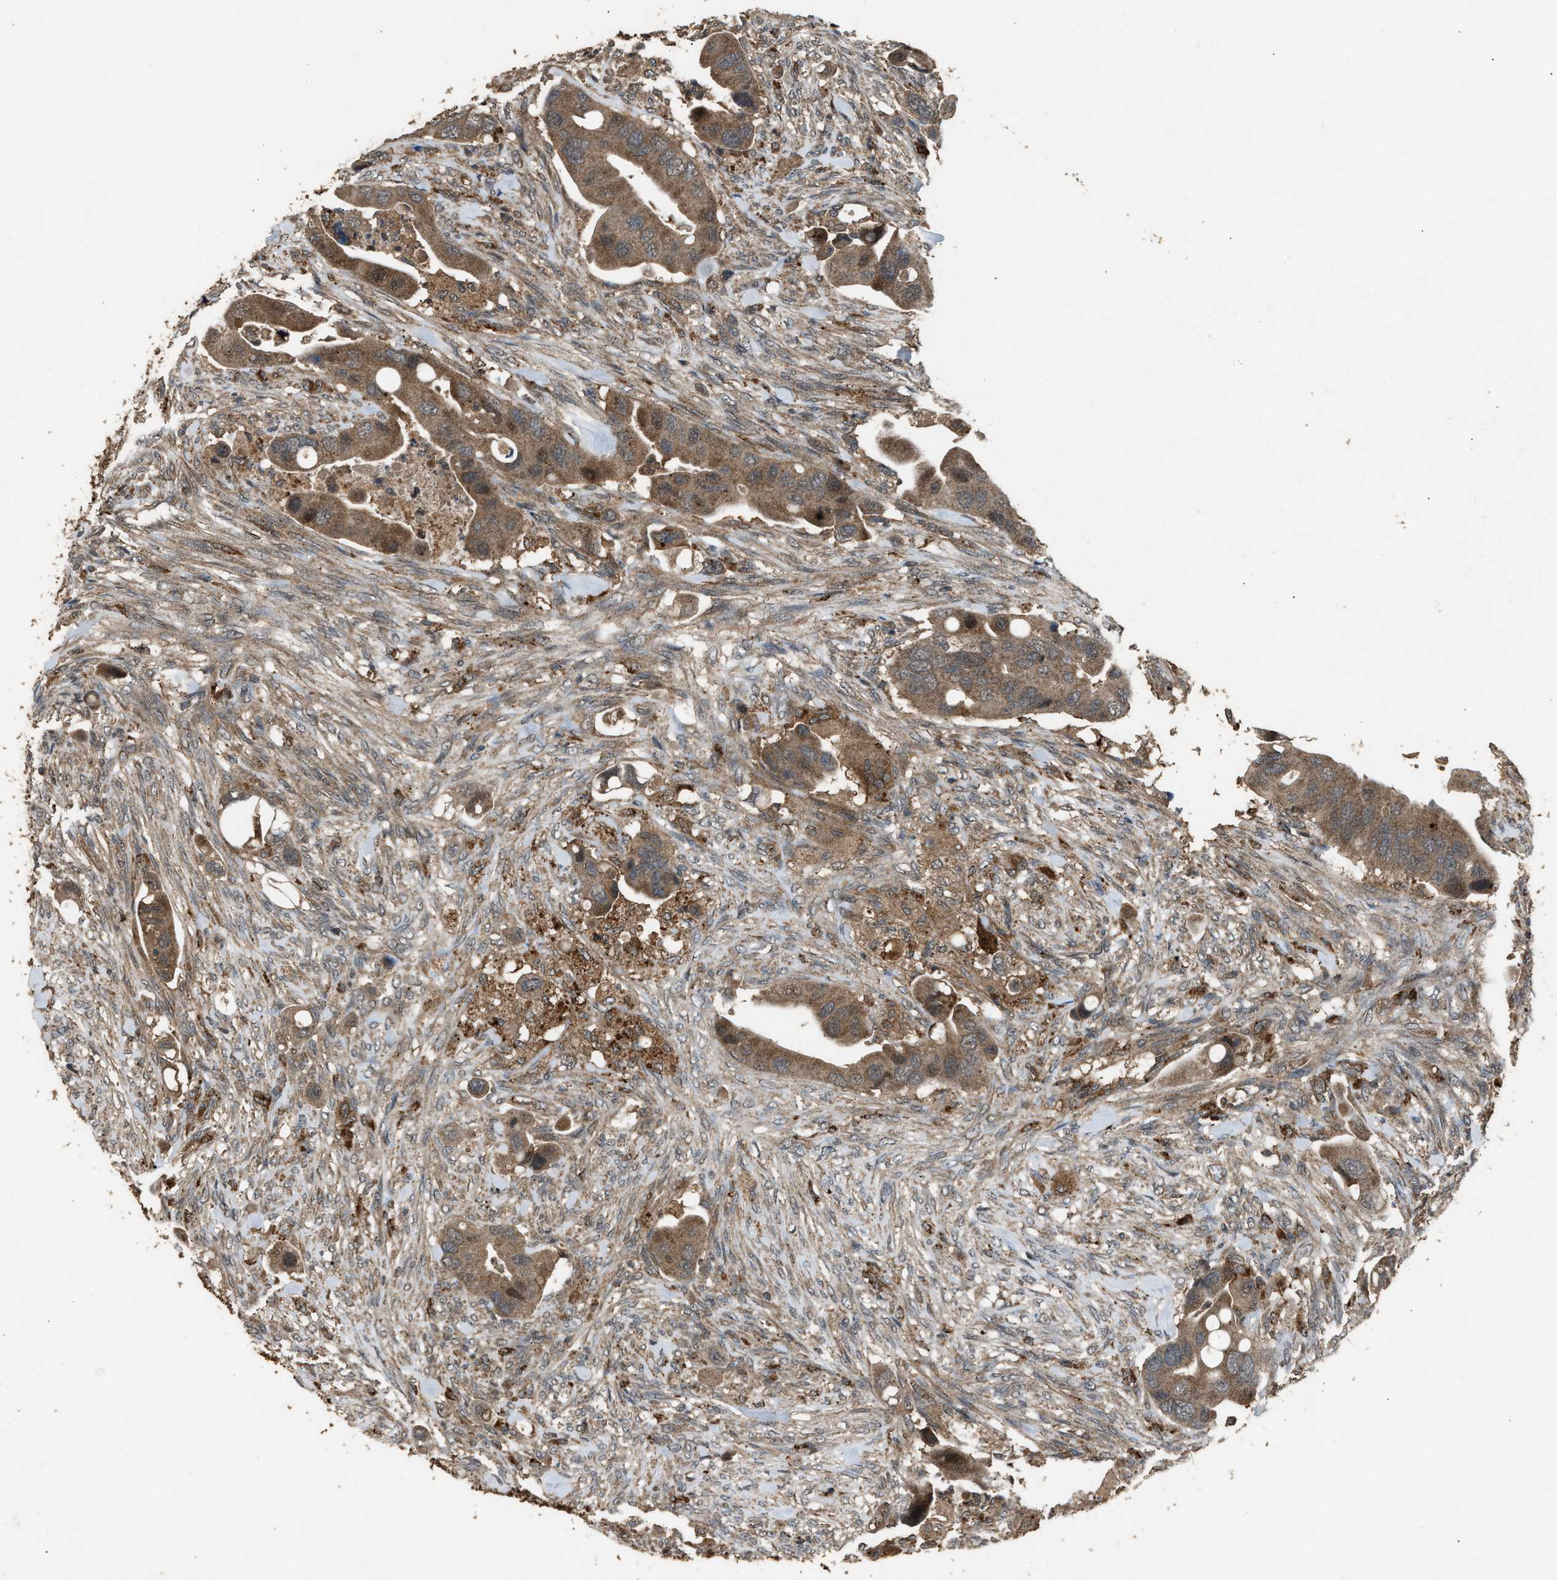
{"staining": {"intensity": "moderate", "quantity": ">75%", "location": "cytoplasmic/membranous"}, "tissue": "colorectal cancer", "cell_type": "Tumor cells", "image_type": "cancer", "snomed": [{"axis": "morphology", "description": "Adenocarcinoma, NOS"}, {"axis": "topography", "description": "Rectum"}], "caption": "Adenocarcinoma (colorectal) stained with a brown dye demonstrates moderate cytoplasmic/membranous positive positivity in approximately >75% of tumor cells.", "gene": "PSMD1", "patient": {"sex": "female", "age": 57}}